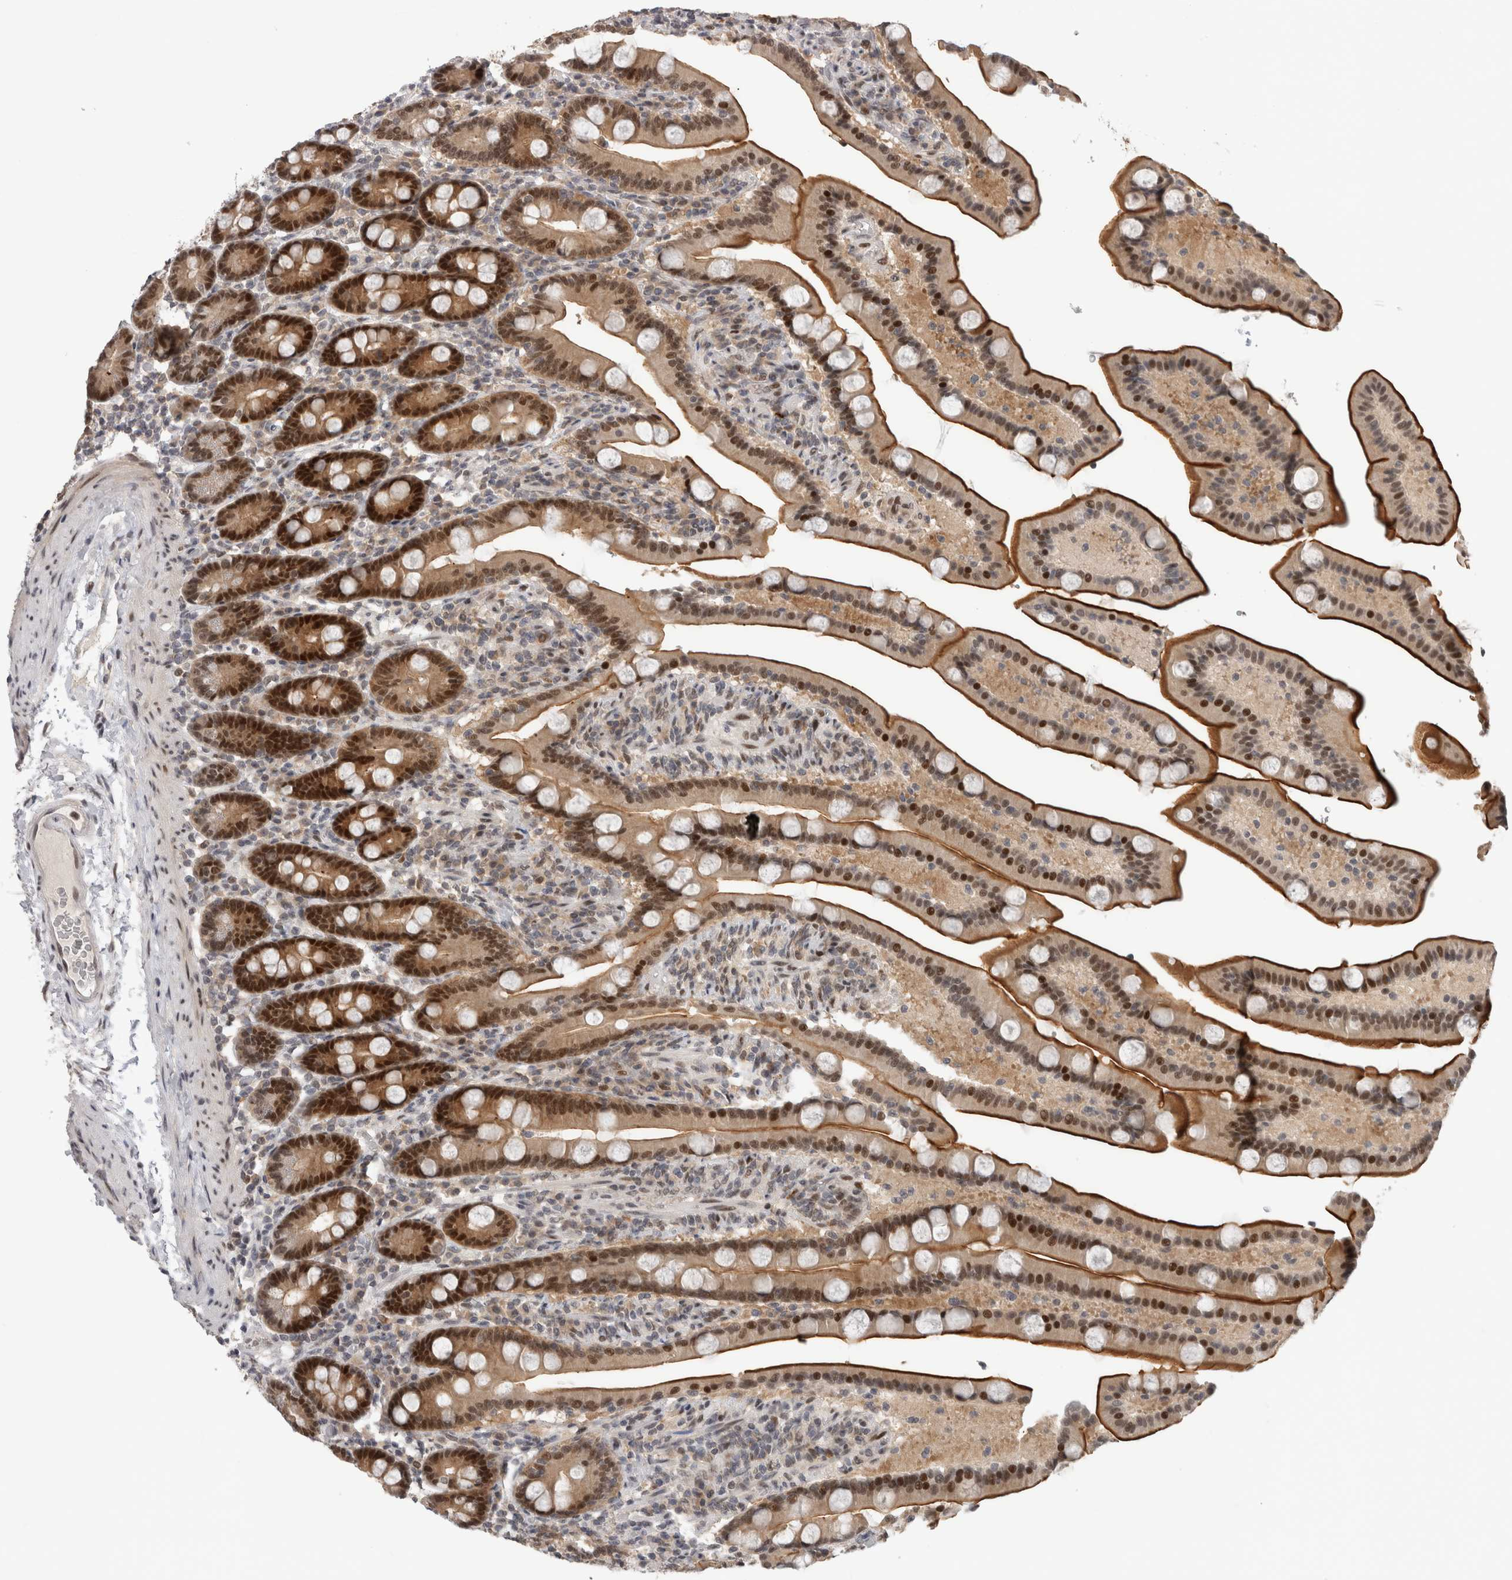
{"staining": {"intensity": "strong", "quantity": ">75%", "location": "cytoplasmic/membranous,nuclear"}, "tissue": "duodenum", "cell_type": "Glandular cells", "image_type": "normal", "snomed": [{"axis": "morphology", "description": "Normal tissue, NOS"}, {"axis": "topography", "description": "Duodenum"}], "caption": "Immunohistochemistry of unremarkable duodenum exhibits high levels of strong cytoplasmic/membranous,nuclear positivity in approximately >75% of glandular cells. The staining was performed using DAB to visualize the protein expression in brown, while the nuclei were stained in blue with hematoxylin (Magnification: 20x).", "gene": "ZNF521", "patient": {"sex": "male", "age": 54}}